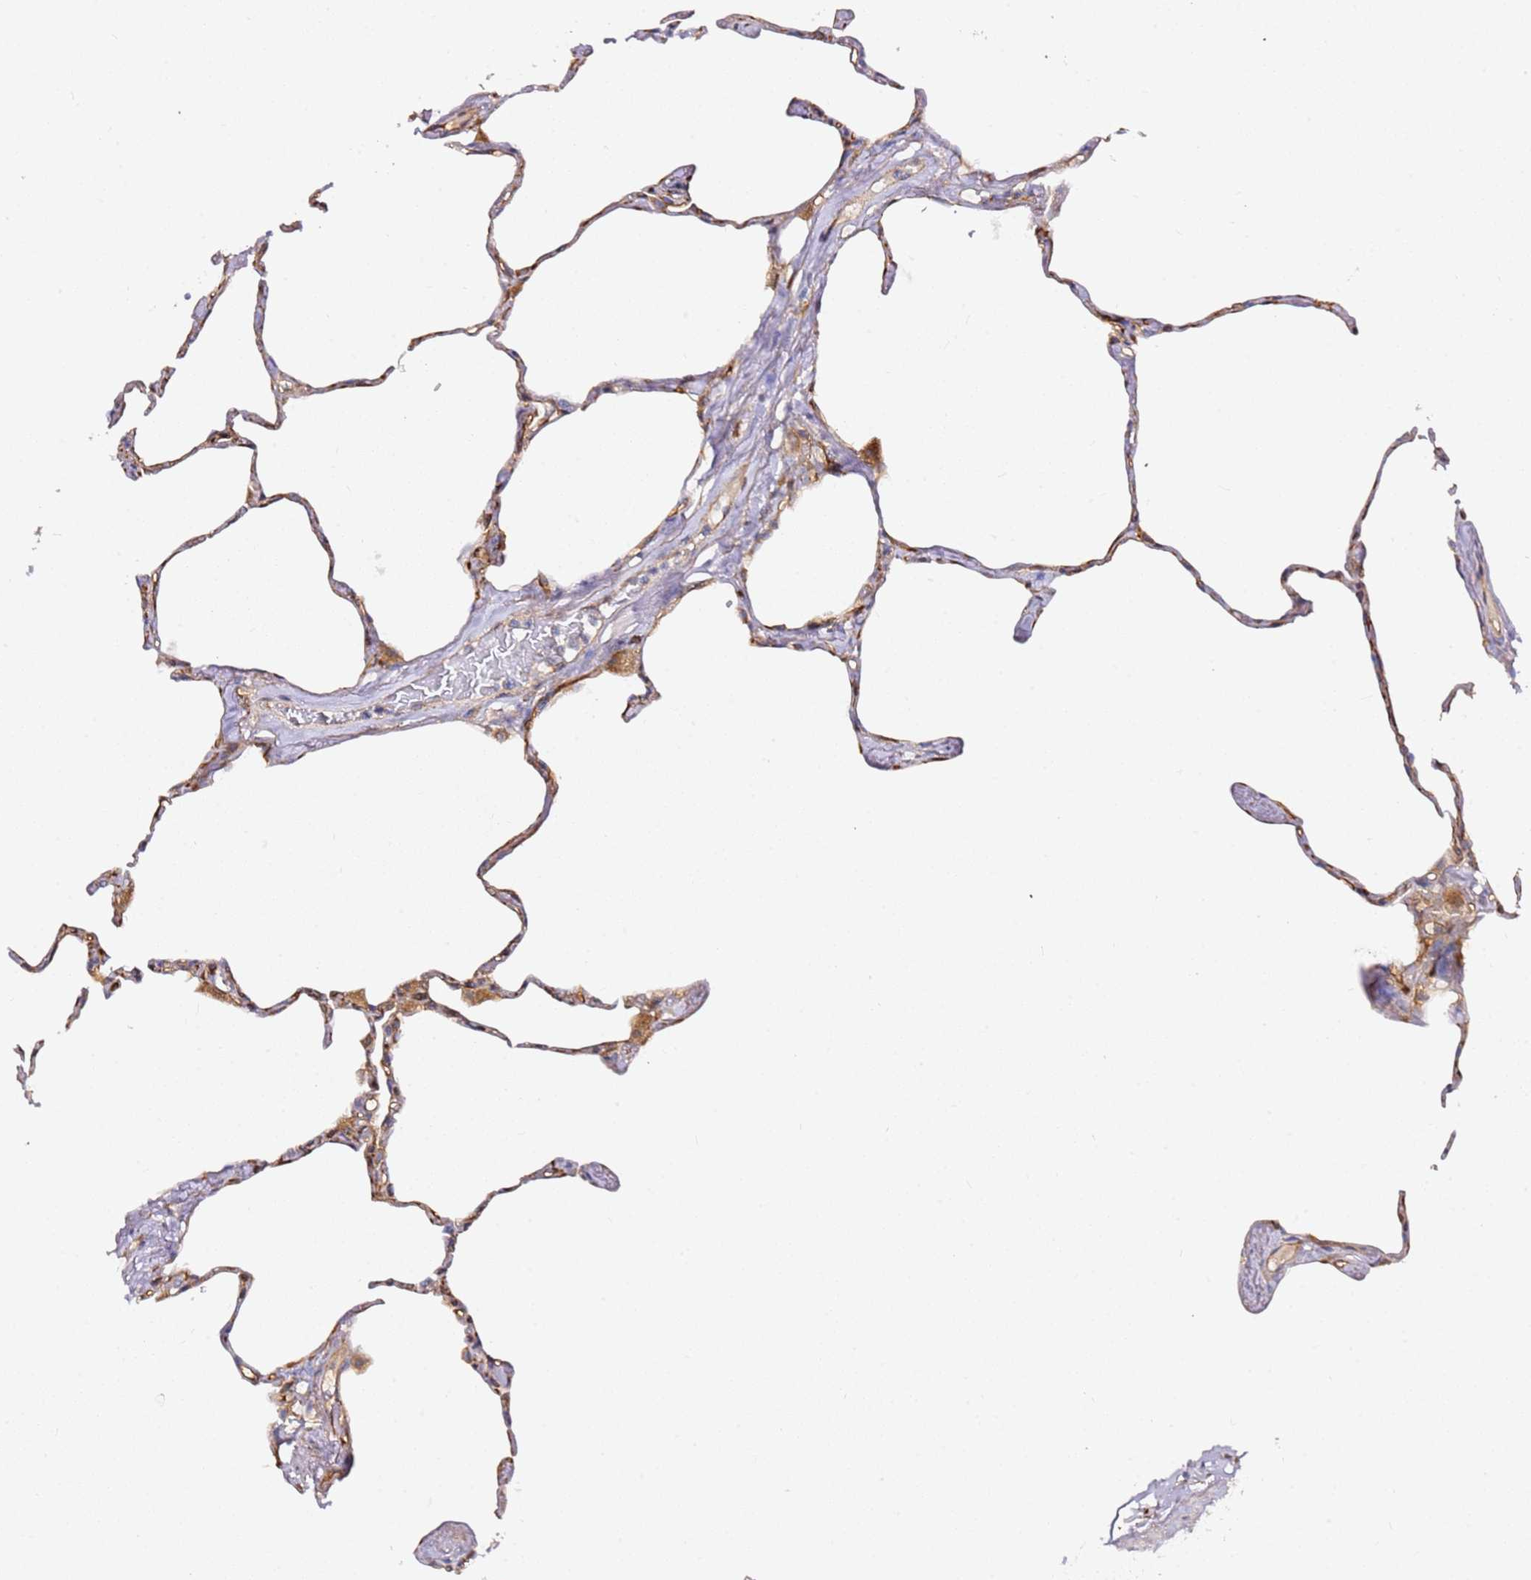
{"staining": {"intensity": "weak", "quantity": ">75%", "location": "cytoplasmic/membranous"}, "tissue": "lung", "cell_type": "Alveolar cells", "image_type": "normal", "snomed": [{"axis": "morphology", "description": "Normal tissue, NOS"}, {"axis": "topography", "description": "Lung"}], "caption": "This photomicrograph shows immunohistochemistry (IHC) staining of normal human lung, with low weak cytoplasmic/membranous expression in about >75% of alveolar cells.", "gene": "KIF7", "patient": {"sex": "male", "age": 65}}